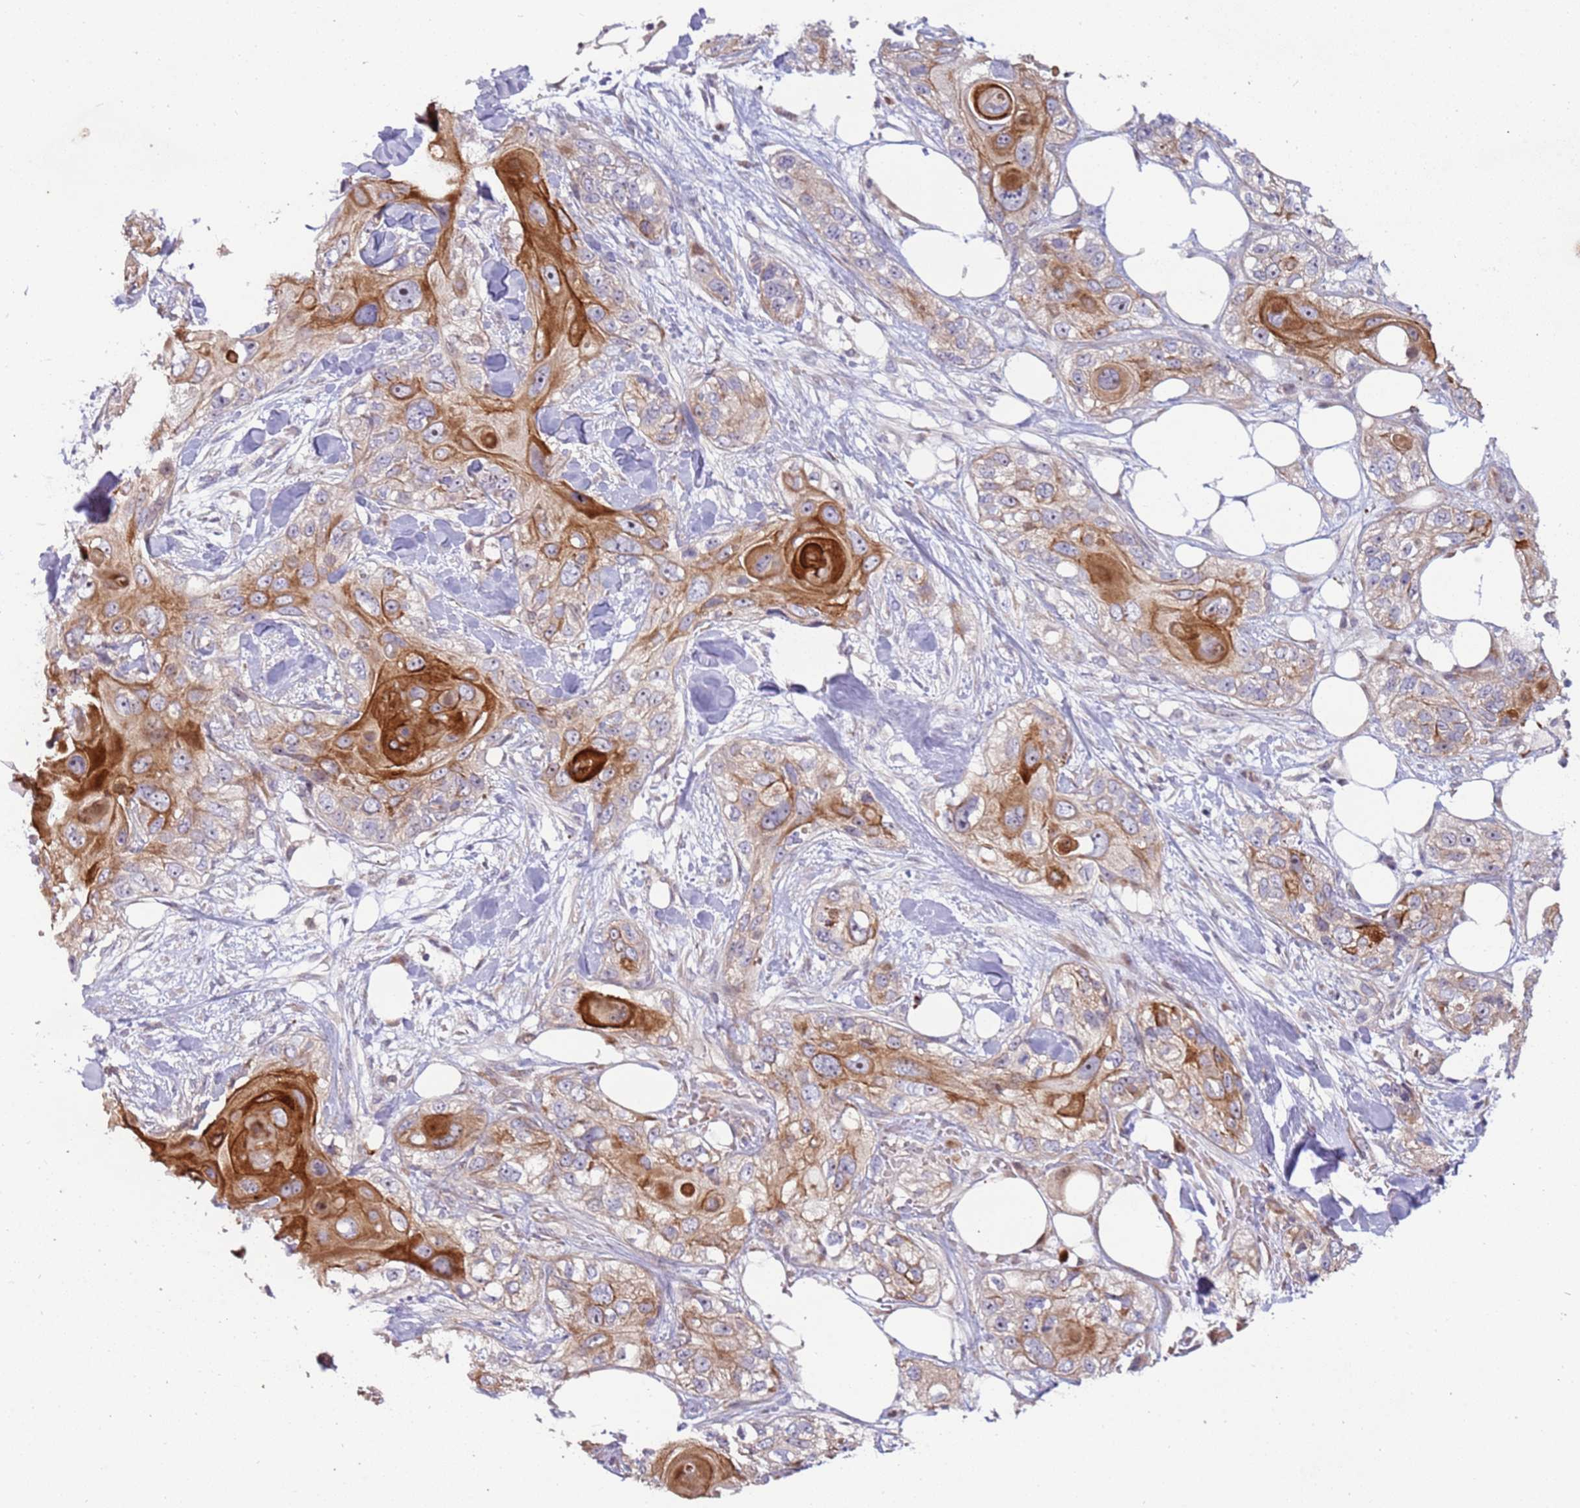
{"staining": {"intensity": "strong", "quantity": "25%-75%", "location": "cytoplasmic/membranous,nuclear"}, "tissue": "skin cancer", "cell_type": "Tumor cells", "image_type": "cancer", "snomed": [{"axis": "morphology", "description": "Normal tissue, NOS"}, {"axis": "morphology", "description": "Squamous cell carcinoma, NOS"}, {"axis": "topography", "description": "Skin"}], "caption": "Squamous cell carcinoma (skin) tissue shows strong cytoplasmic/membranous and nuclear positivity in about 25%-75% of tumor cells (DAB (3,3'-diaminobenzidine) = brown stain, brightfield microscopy at high magnification).", "gene": "TRAPPC6B", "patient": {"sex": "male", "age": 72}}